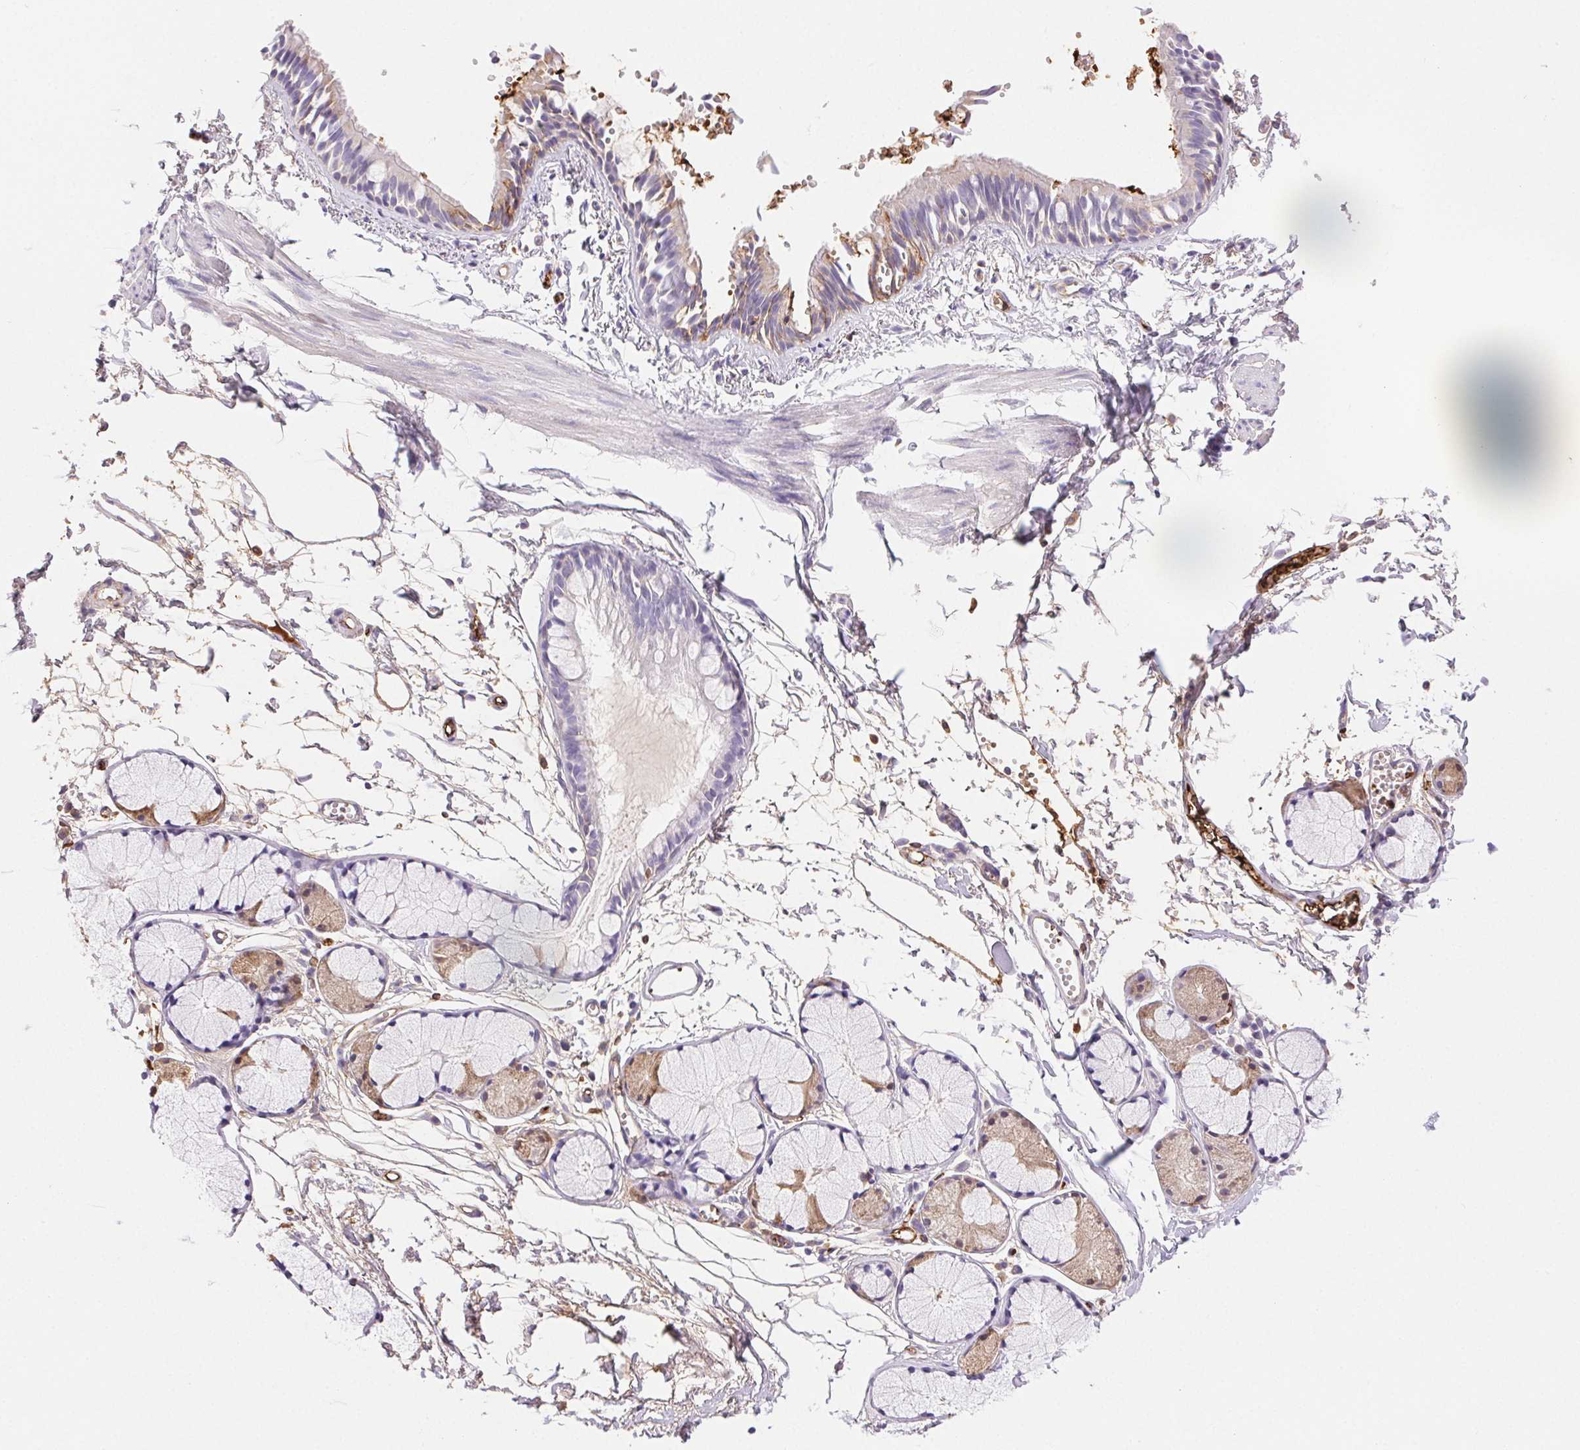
{"staining": {"intensity": "moderate", "quantity": "<25%", "location": "cytoplasmic/membranous"}, "tissue": "bronchus", "cell_type": "Respiratory epithelial cells", "image_type": "normal", "snomed": [{"axis": "morphology", "description": "Normal tissue, NOS"}, {"axis": "topography", "description": "Bronchus"}], "caption": "IHC staining of benign bronchus, which exhibits low levels of moderate cytoplasmic/membranous staining in about <25% of respiratory epithelial cells indicating moderate cytoplasmic/membranous protein positivity. The staining was performed using DAB (brown) for protein detection and nuclei were counterstained in hematoxylin (blue).", "gene": "FGA", "patient": {"sex": "female", "age": 59}}